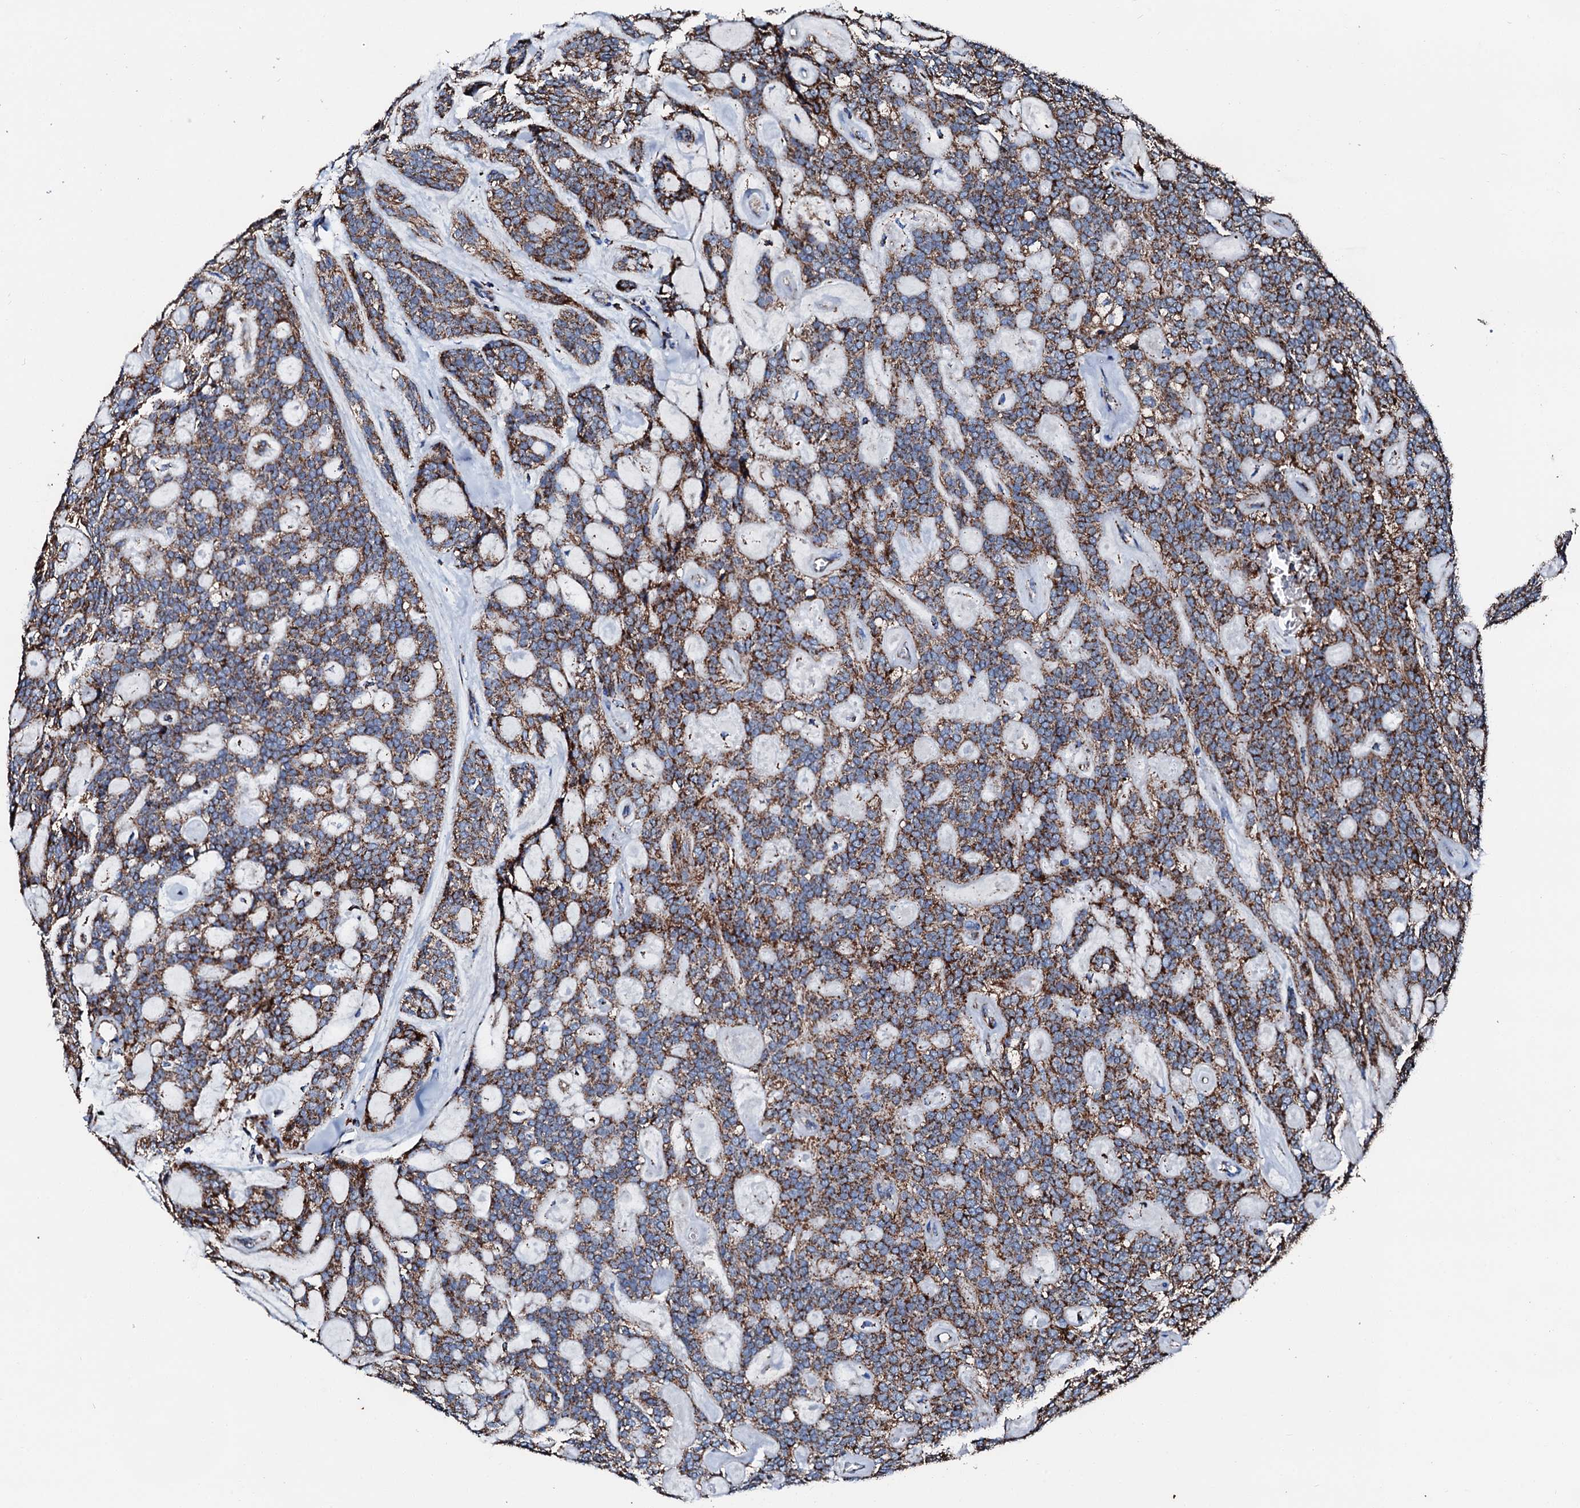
{"staining": {"intensity": "moderate", "quantity": ">75%", "location": "cytoplasmic/membranous"}, "tissue": "head and neck cancer", "cell_type": "Tumor cells", "image_type": "cancer", "snomed": [{"axis": "morphology", "description": "Adenocarcinoma, NOS"}, {"axis": "topography", "description": "Head-Neck"}], "caption": "Immunohistochemistry (IHC) of human head and neck cancer (adenocarcinoma) exhibits medium levels of moderate cytoplasmic/membranous staining in approximately >75% of tumor cells.", "gene": "HADH", "patient": {"sex": "male", "age": 66}}